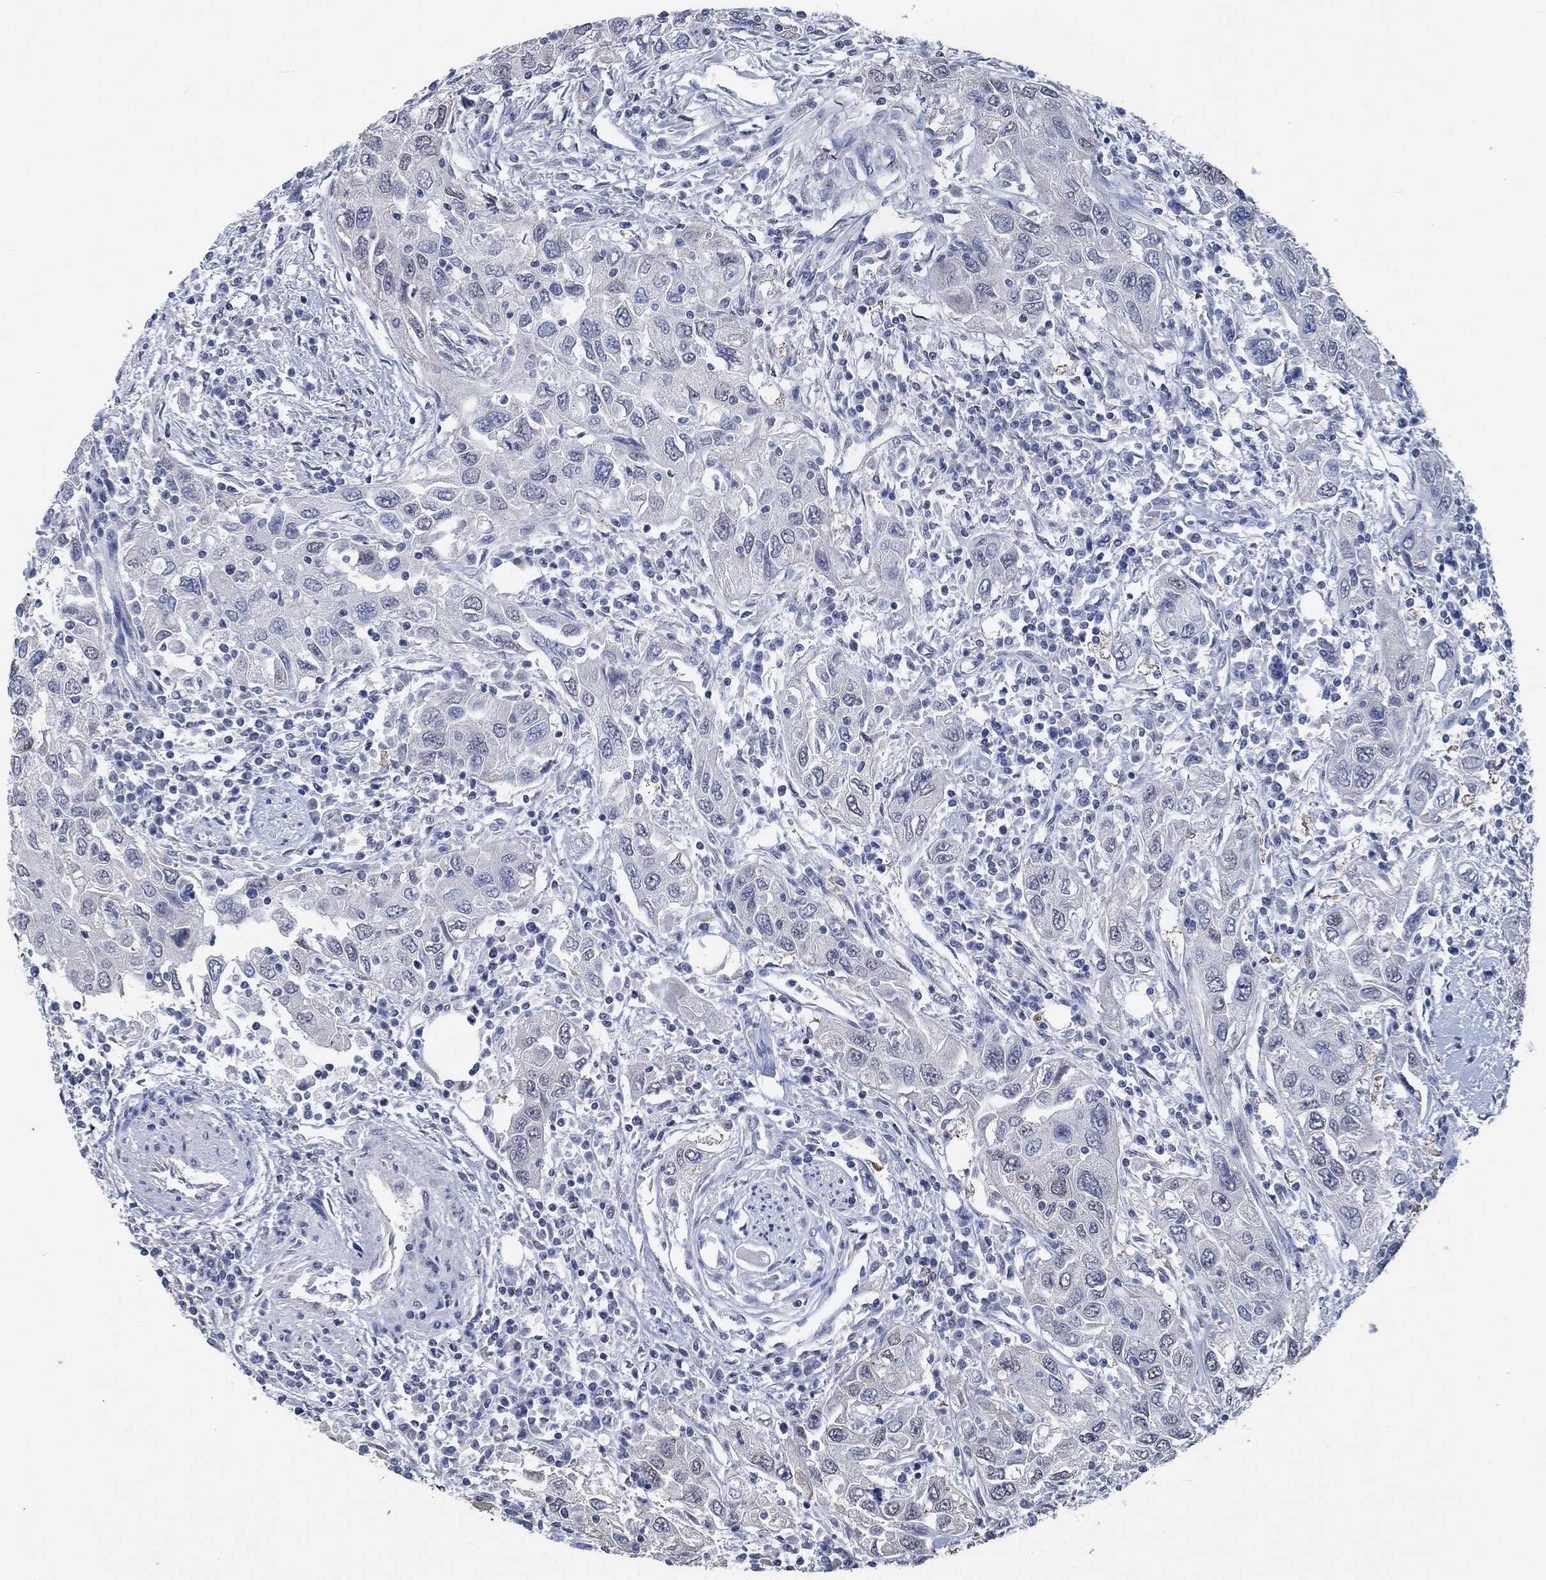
{"staining": {"intensity": "negative", "quantity": "none", "location": "none"}, "tissue": "urothelial cancer", "cell_type": "Tumor cells", "image_type": "cancer", "snomed": [{"axis": "morphology", "description": "Urothelial carcinoma, High grade"}, {"axis": "topography", "description": "Urinary bladder"}], "caption": "This photomicrograph is of urothelial carcinoma (high-grade) stained with IHC to label a protein in brown with the nuclei are counter-stained blue. There is no positivity in tumor cells.", "gene": "OBSCN", "patient": {"sex": "male", "age": 76}}